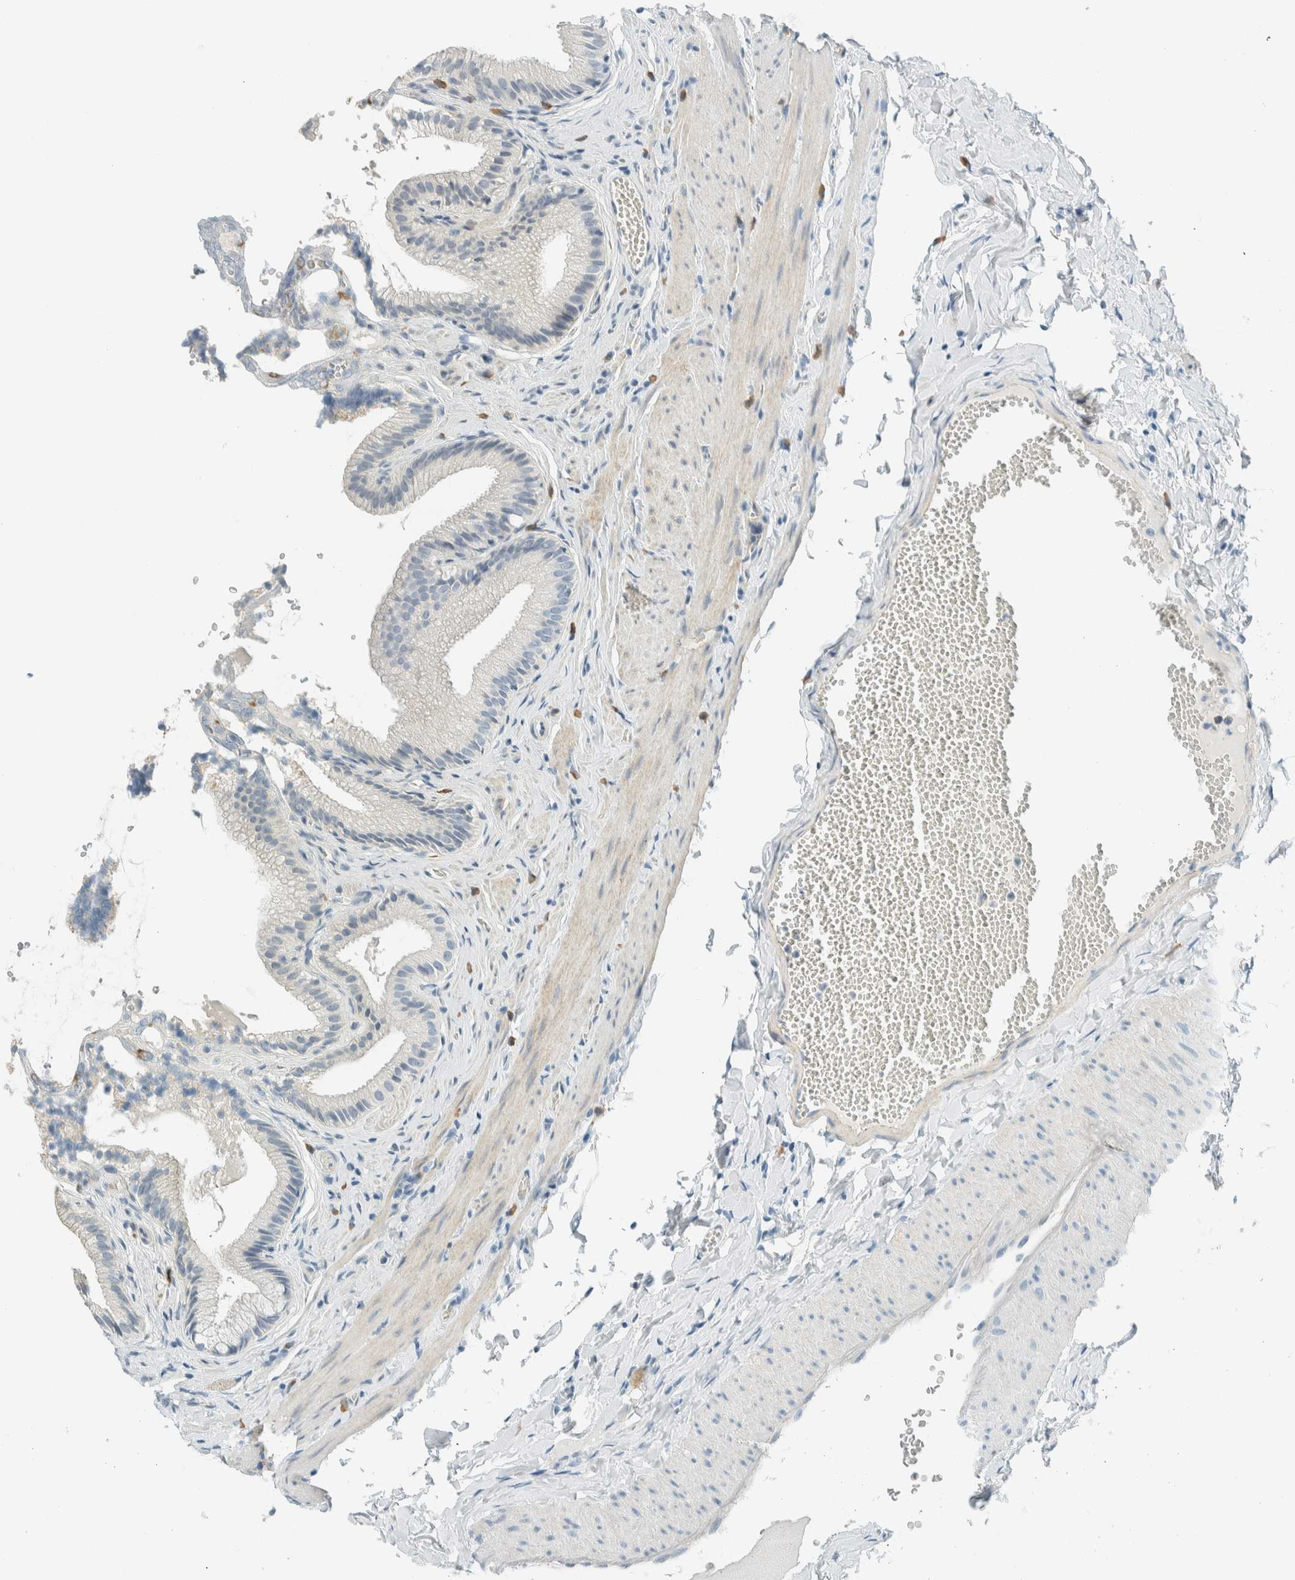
{"staining": {"intensity": "negative", "quantity": "none", "location": "none"}, "tissue": "gallbladder", "cell_type": "Glandular cells", "image_type": "normal", "snomed": [{"axis": "morphology", "description": "Normal tissue, NOS"}, {"axis": "topography", "description": "Gallbladder"}], "caption": "A photomicrograph of gallbladder stained for a protein demonstrates no brown staining in glandular cells.", "gene": "SLFN12", "patient": {"sex": "male", "age": 38}}